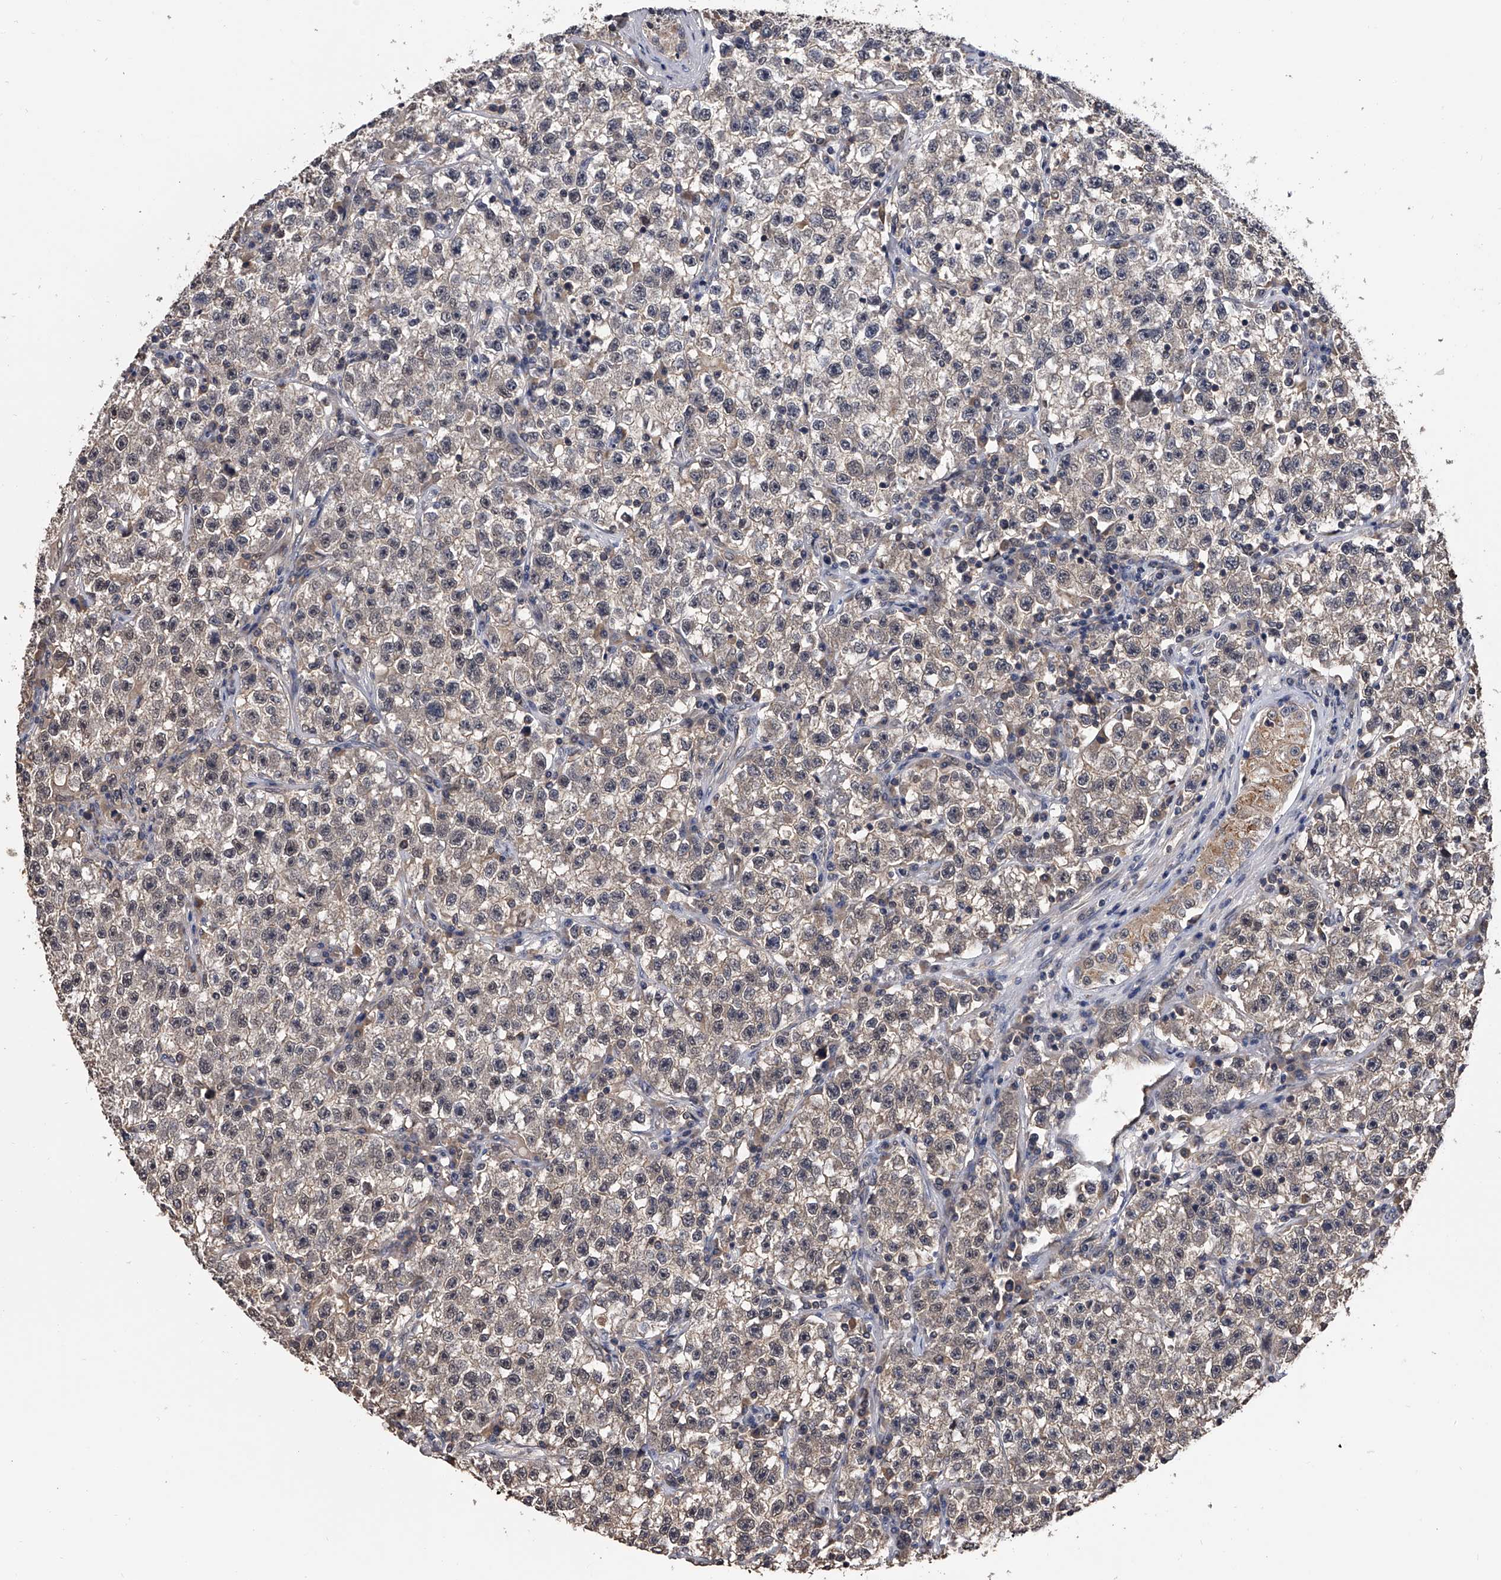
{"staining": {"intensity": "negative", "quantity": "none", "location": "none"}, "tissue": "testis cancer", "cell_type": "Tumor cells", "image_type": "cancer", "snomed": [{"axis": "morphology", "description": "Seminoma, NOS"}, {"axis": "topography", "description": "Testis"}], "caption": "DAB immunohistochemical staining of seminoma (testis) demonstrates no significant positivity in tumor cells.", "gene": "EFCAB7", "patient": {"sex": "male", "age": 22}}